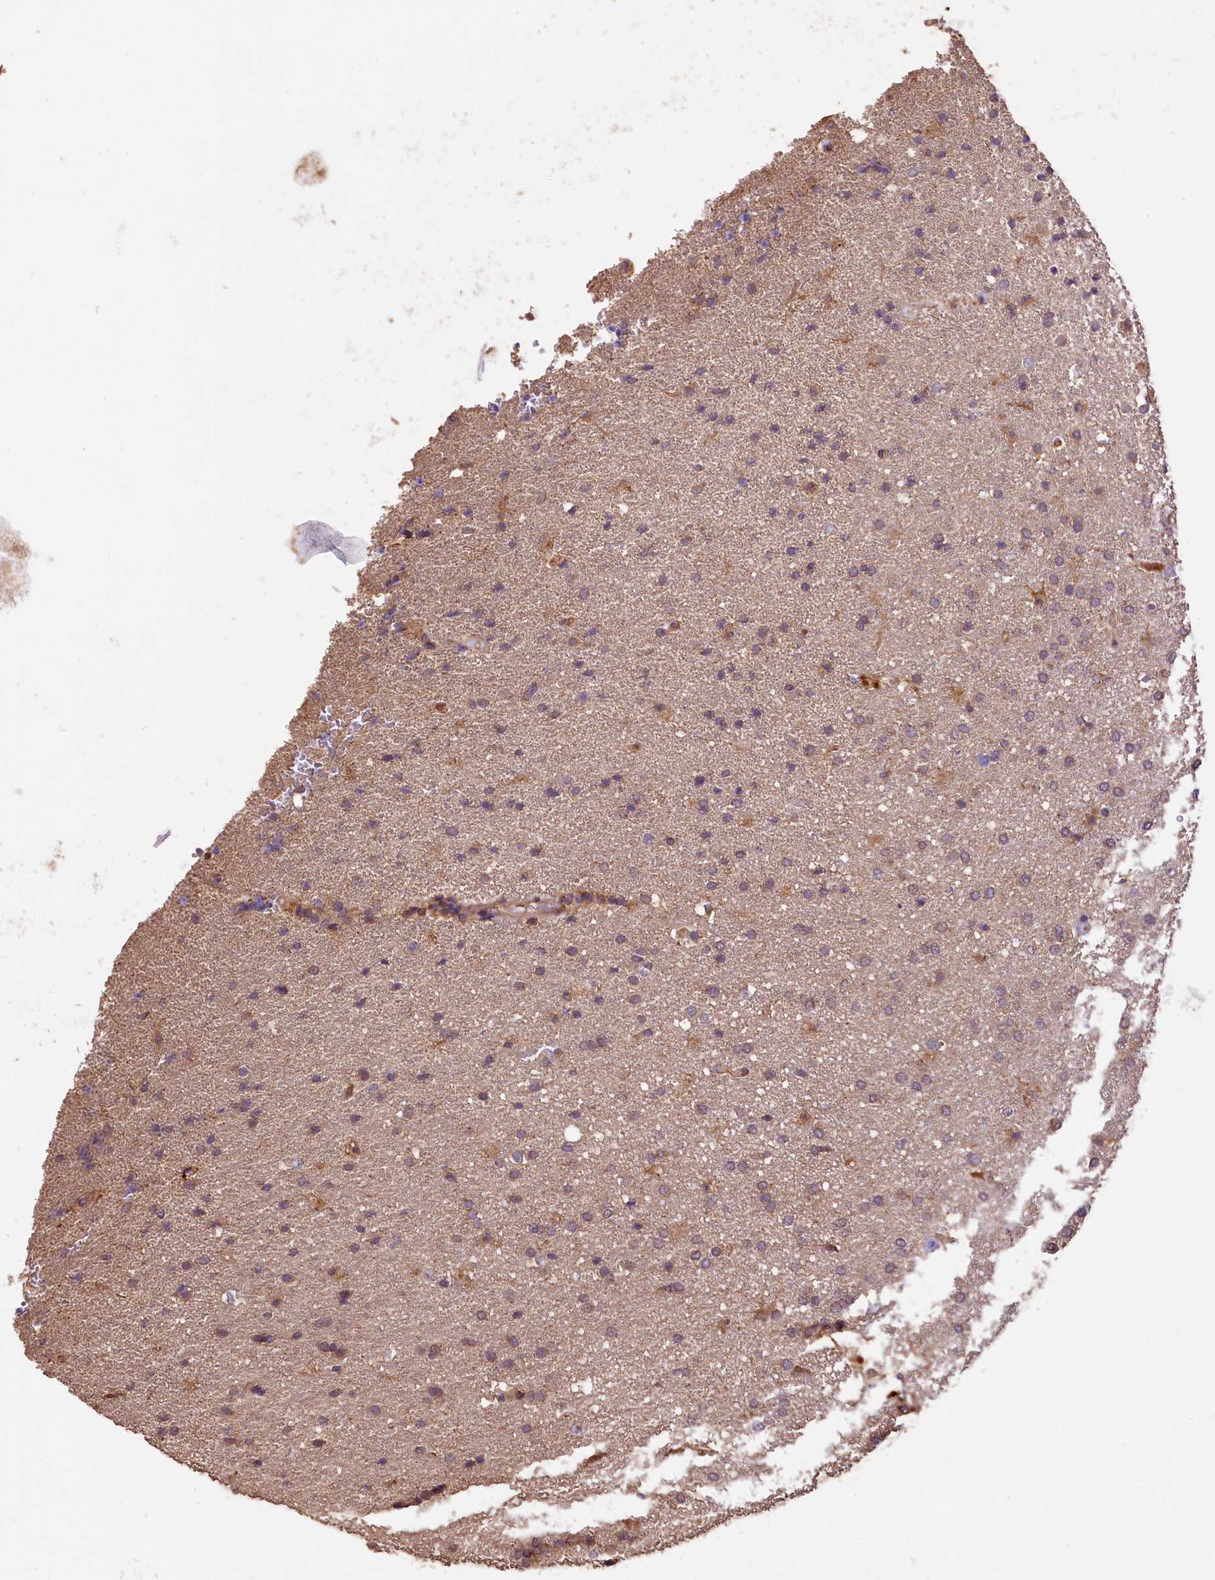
{"staining": {"intensity": "weak", "quantity": "<25%", "location": "cytoplasmic/membranous"}, "tissue": "glioma", "cell_type": "Tumor cells", "image_type": "cancer", "snomed": [{"axis": "morphology", "description": "Glioma, malignant, High grade"}, {"axis": "topography", "description": "Brain"}], "caption": "Immunohistochemistry histopathology image of human malignant glioma (high-grade) stained for a protein (brown), which reveals no staining in tumor cells. (Immunohistochemistry (ihc), brightfield microscopy, high magnification).", "gene": "RASSF1", "patient": {"sex": "male", "age": 72}}